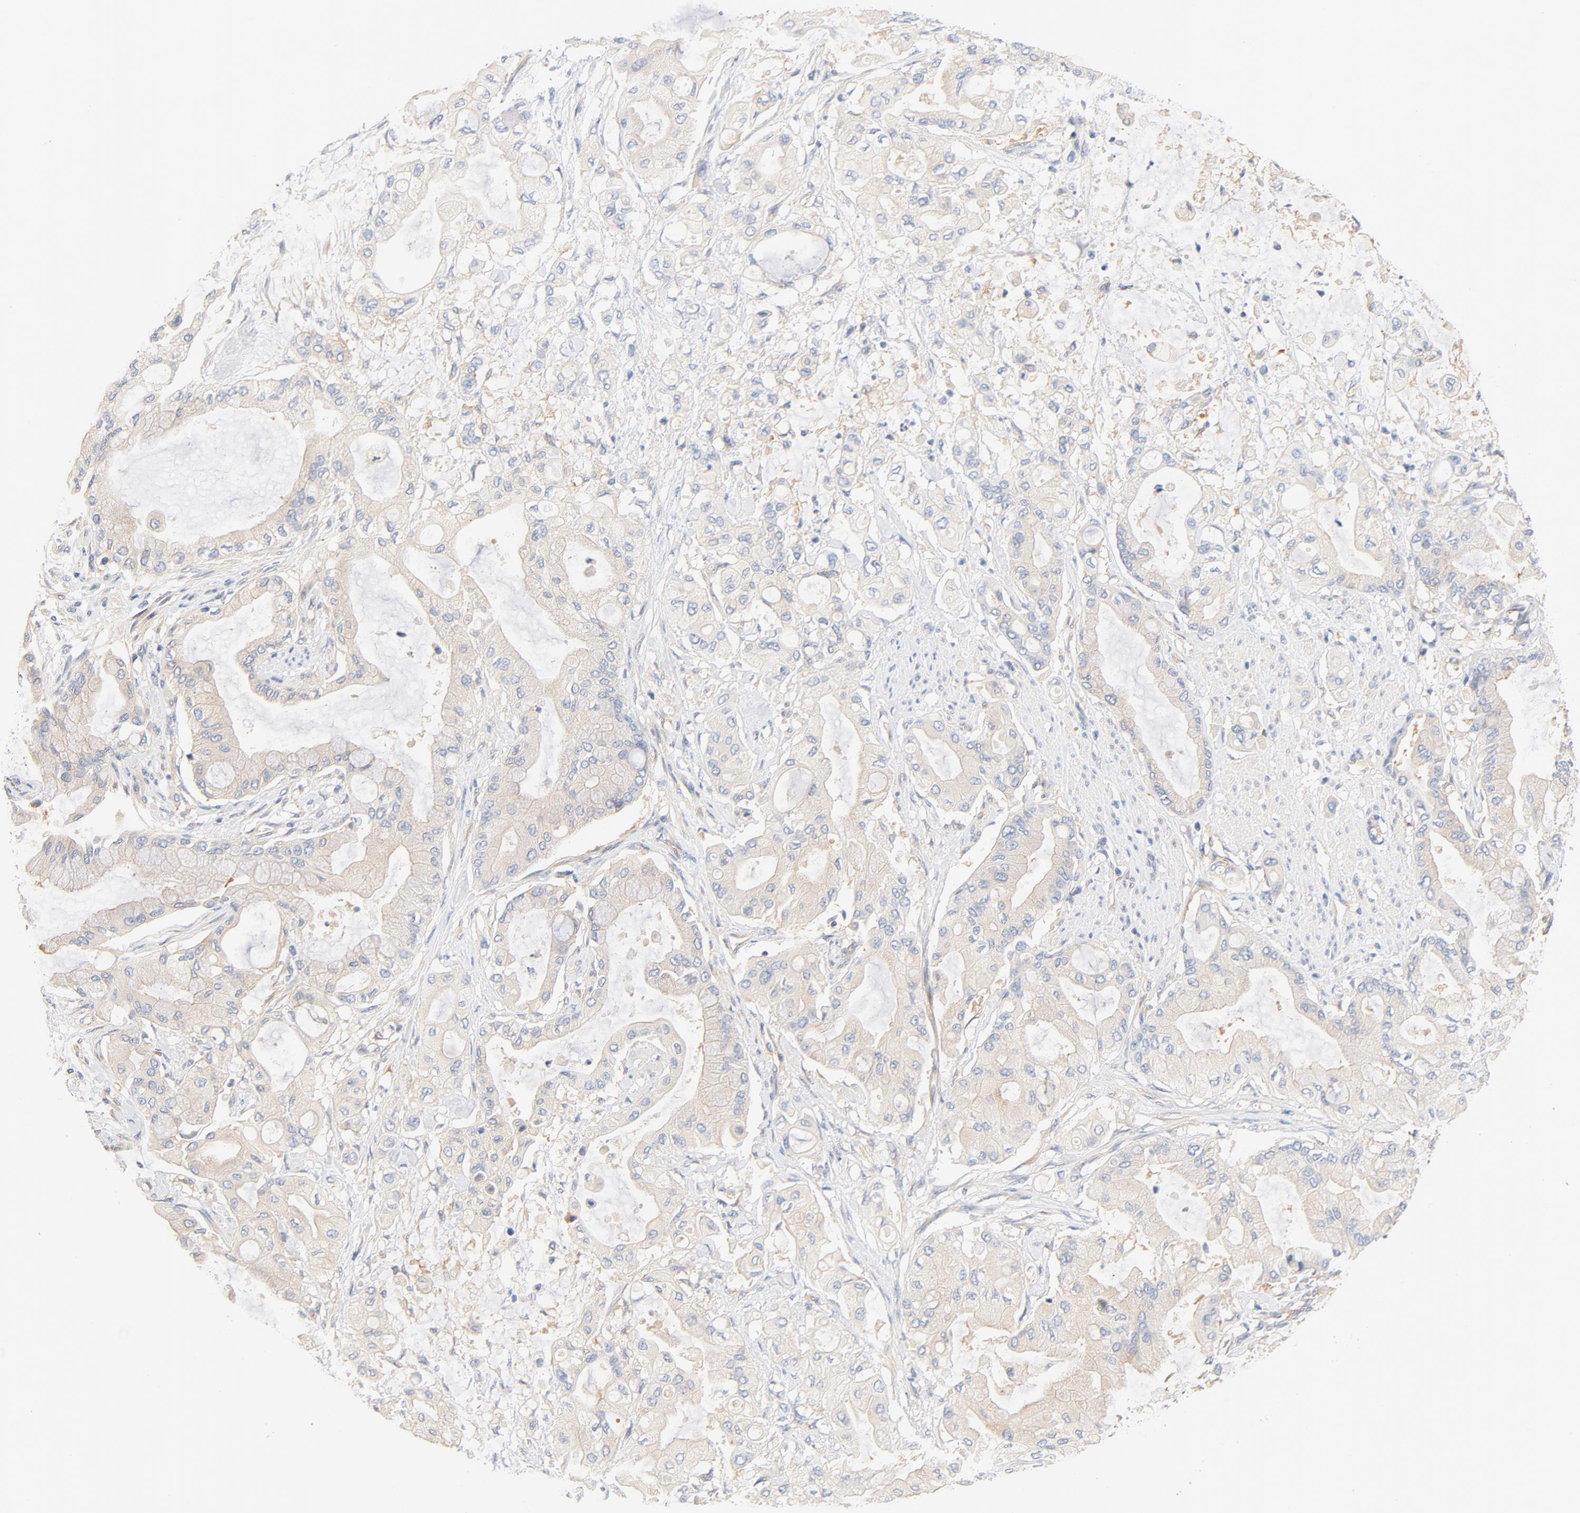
{"staining": {"intensity": "weak", "quantity": ">75%", "location": "cytoplasmic/membranous"}, "tissue": "pancreatic cancer", "cell_type": "Tumor cells", "image_type": "cancer", "snomed": [{"axis": "morphology", "description": "Adenocarcinoma, NOS"}, {"axis": "morphology", "description": "Adenocarcinoma, metastatic, NOS"}, {"axis": "topography", "description": "Lymph node"}, {"axis": "topography", "description": "Pancreas"}, {"axis": "topography", "description": "Duodenum"}], "caption": "Immunohistochemical staining of metastatic adenocarcinoma (pancreatic) displays low levels of weak cytoplasmic/membranous protein staining in approximately >75% of tumor cells.", "gene": "DYNC1H1", "patient": {"sex": "female", "age": 64}}